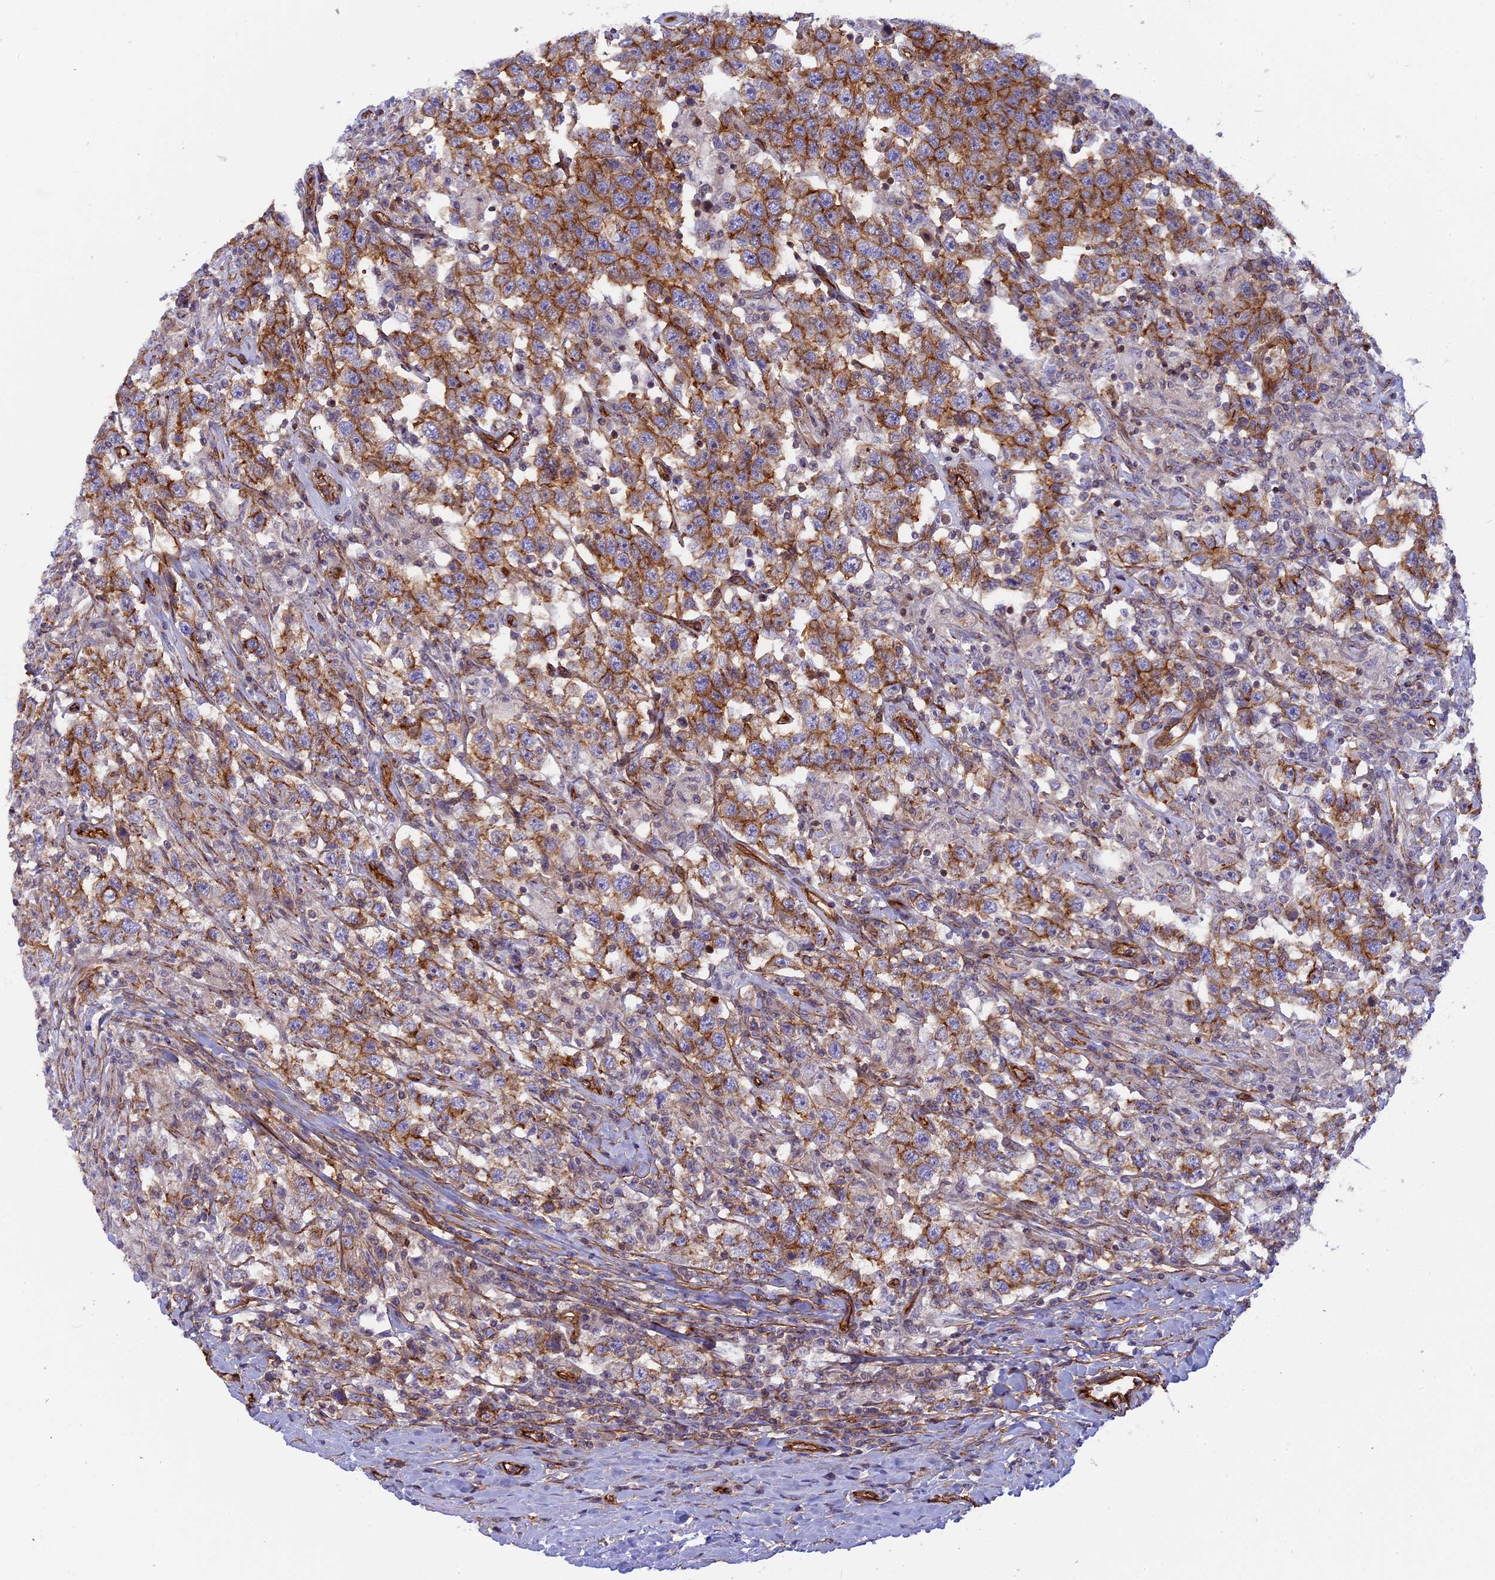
{"staining": {"intensity": "moderate", "quantity": ">75%", "location": "cytoplasmic/membranous"}, "tissue": "testis cancer", "cell_type": "Tumor cells", "image_type": "cancer", "snomed": [{"axis": "morphology", "description": "Seminoma, NOS"}, {"axis": "topography", "description": "Testis"}], "caption": "IHC image of human testis seminoma stained for a protein (brown), which displays medium levels of moderate cytoplasmic/membranous expression in about >75% of tumor cells.", "gene": "CNBD2", "patient": {"sex": "male", "age": 41}}